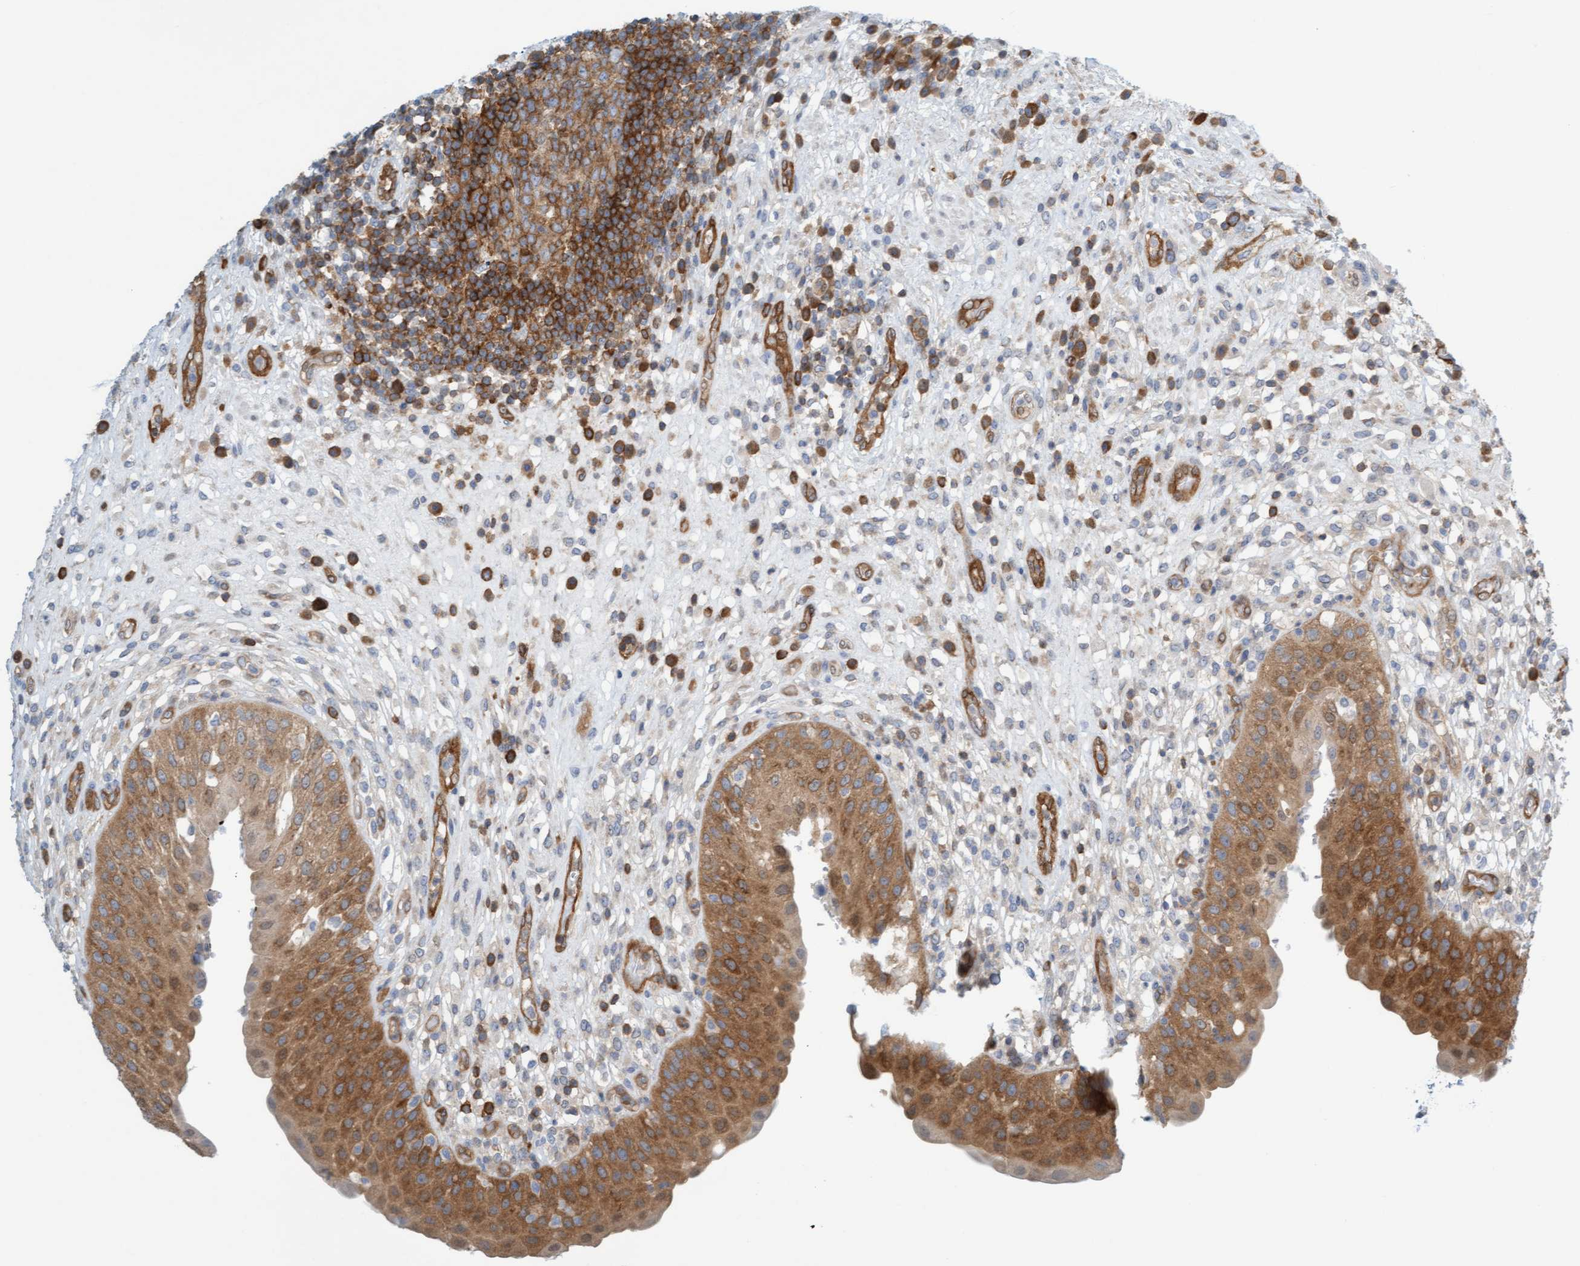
{"staining": {"intensity": "moderate", "quantity": ">75%", "location": "cytoplasmic/membranous"}, "tissue": "urinary bladder", "cell_type": "Urothelial cells", "image_type": "normal", "snomed": [{"axis": "morphology", "description": "Normal tissue, NOS"}, {"axis": "topography", "description": "Urinary bladder"}], "caption": "DAB immunohistochemical staining of unremarkable human urinary bladder displays moderate cytoplasmic/membranous protein positivity in approximately >75% of urothelial cells.", "gene": "PRKD2", "patient": {"sex": "female", "age": 62}}